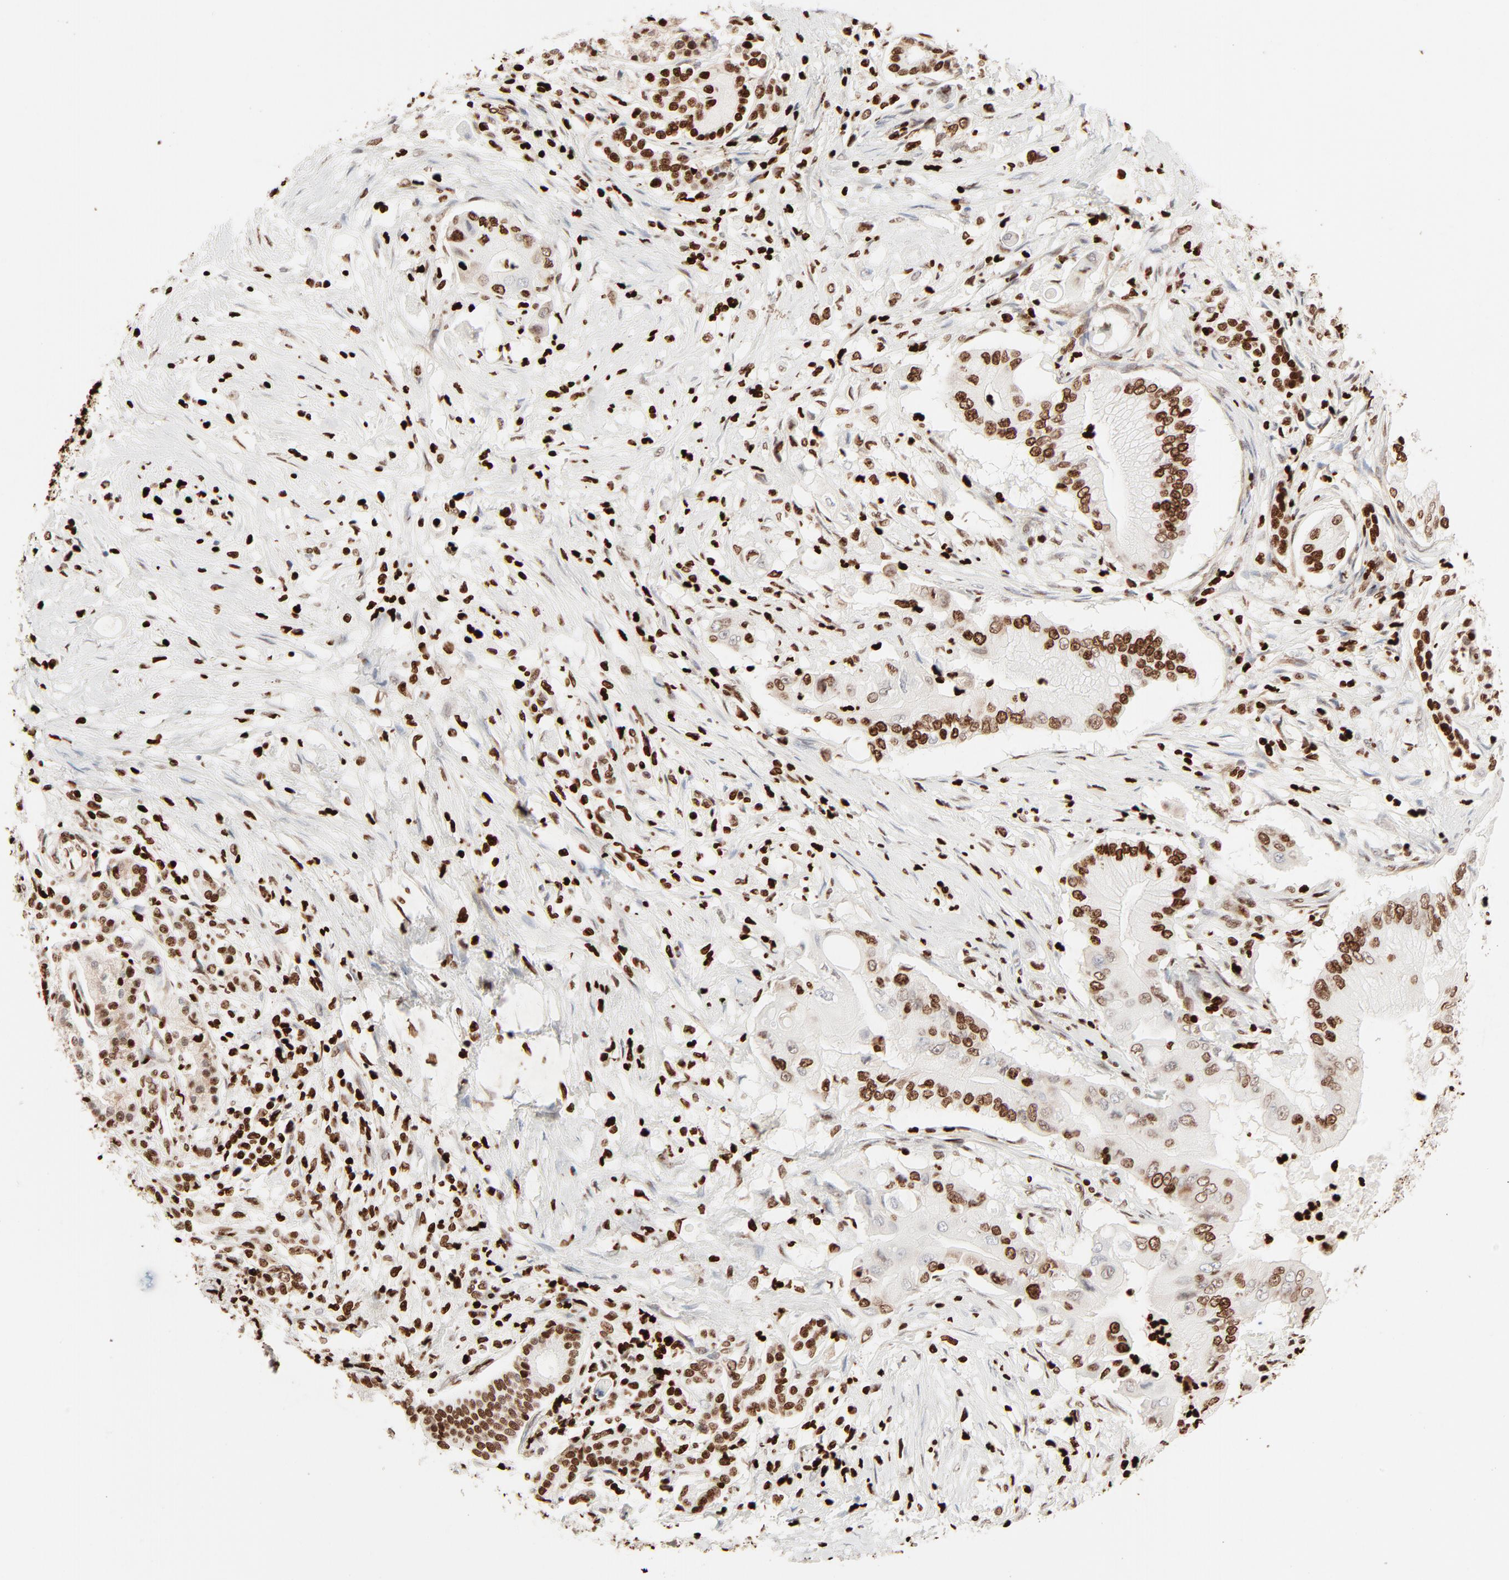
{"staining": {"intensity": "moderate", "quantity": ">75%", "location": "nuclear"}, "tissue": "pancreatic cancer", "cell_type": "Tumor cells", "image_type": "cancer", "snomed": [{"axis": "morphology", "description": "Adenocarcinoma, NOS"}, {"axis": "topography", "description": "Pancreas"}], "caption": "Immunohistochemistry of human pancreatic adenocarcinoma reveals medium levels of moderate nuclear expression in about >75% of tumor cells.", "gene": "HMGB2", "patient": {"sex": "male", "age": 62}}